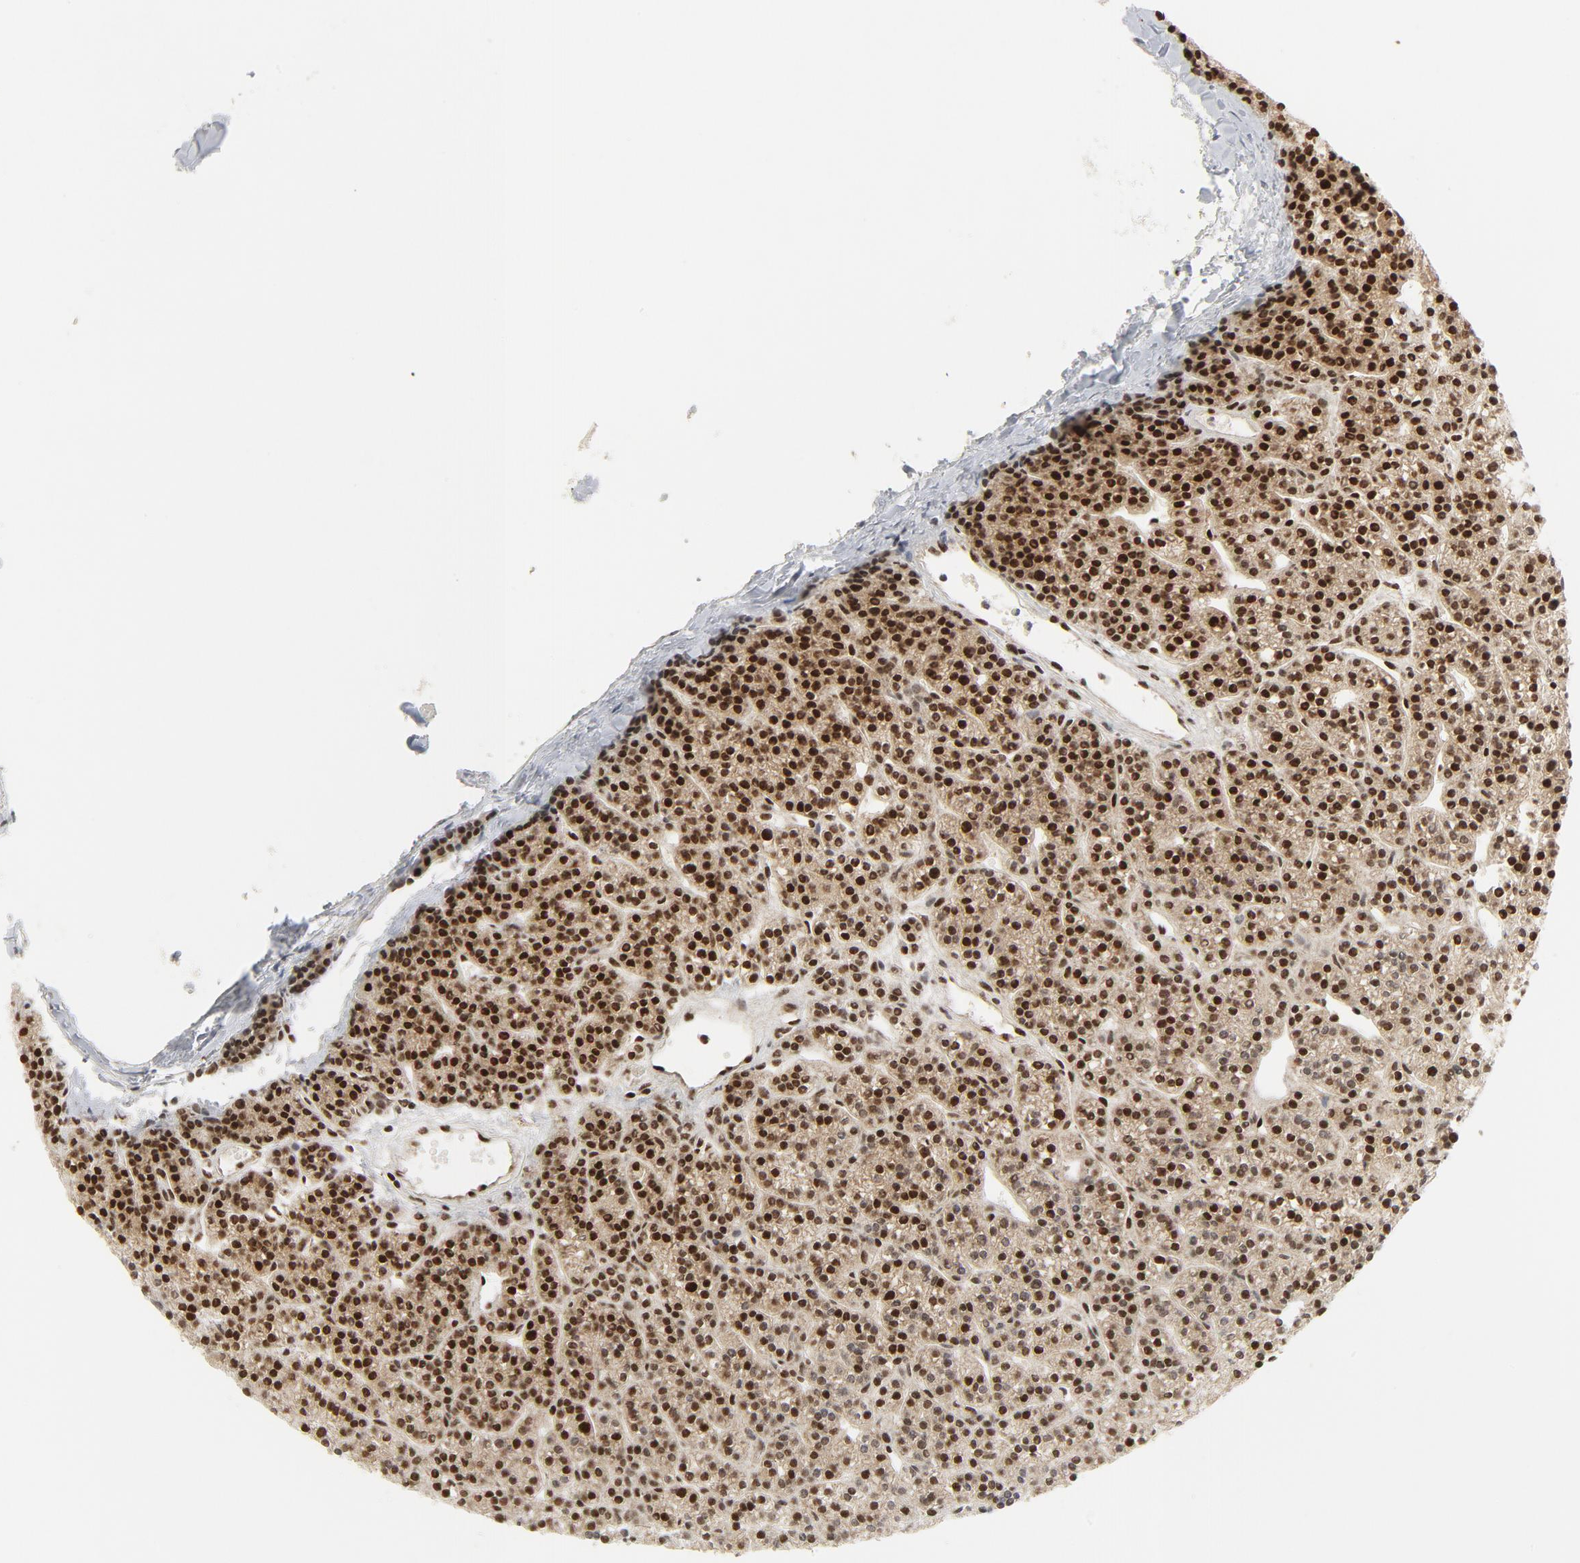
{"staining": {"intensity": "strong", "quantity": ">75%", "location": "nuclear"}, "tissue": "parathyroid gland", "cell_type": "Glandular cells", "image_type": "normal", "snomed": [{"axis": "morphology", "description": "Normal tissue, NOS"}, {"axis": "topography", "description": "Parathyroid gland"}], "caption": "Immunohistochemical staining of unremarkable human parathyroid gland displays high levels of strong nuclear staining in approximately >75% of glandular cells. The staining was performed using DAB (3,3'-diaminobenzidine), with brown indicating positive protein expression. Nuclei are stained blue with hematoxylin.", "gene": "ERCC1", "patient": {"sex": "female", "age": 50}}